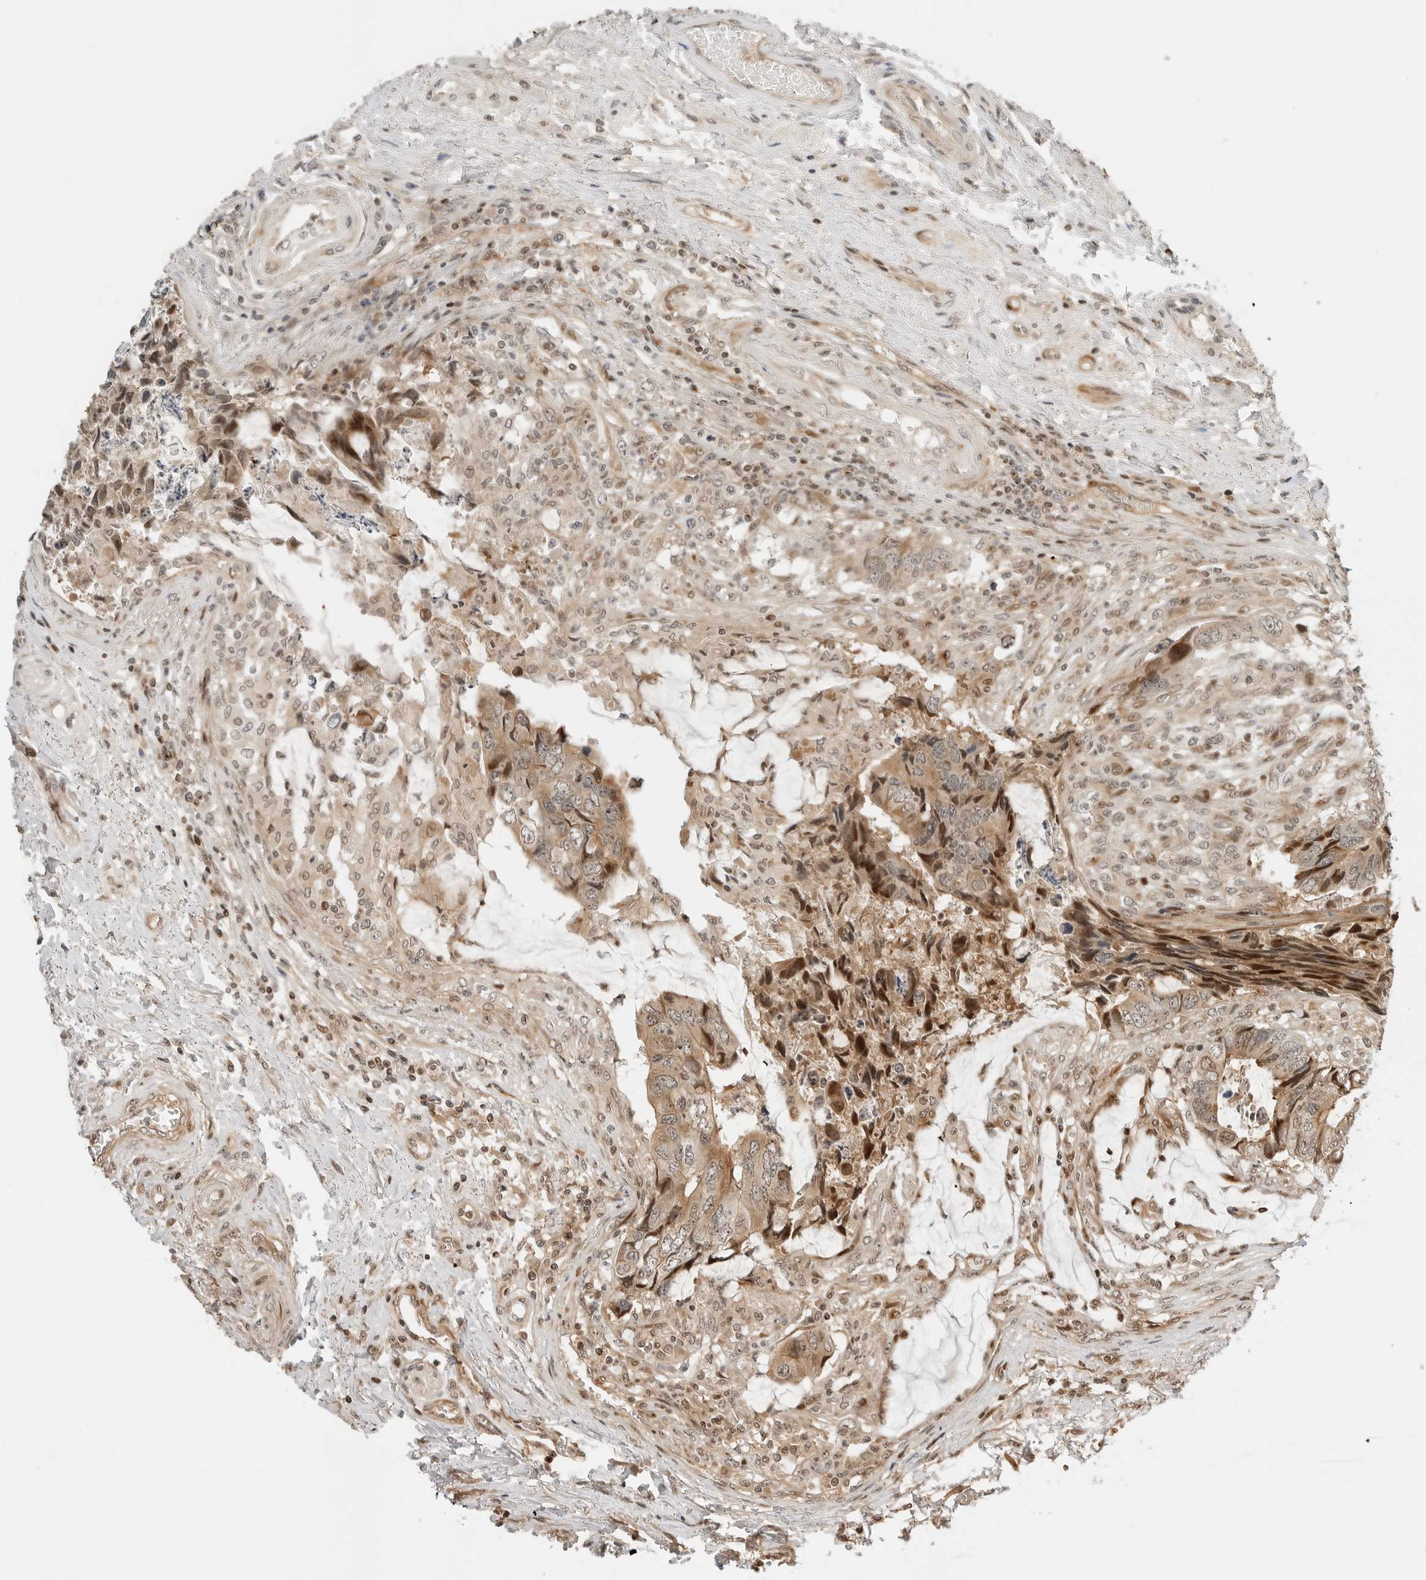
{"staining": {"intensity": "moderate", "quantity": ">75%", "location": "cytoplasmic/membranous,nuclear"}, "tissue": "colorectal cancer", "cell_type": "Tumor cells", "image_type": "cancer", "snomed": [{"axis": "morphology", "description": "Adenocarcinoma, NOS"}, {"axis": "topography", "description": "Rectum"}], "caption": "Adenocarcinoma (colorectal) tissue displays moderate cytoplasmic/membranous and nuclear positivity in about >75% of tumor cells", "gene": "GEM", "patient": {"sex": "male", "age": 84}}